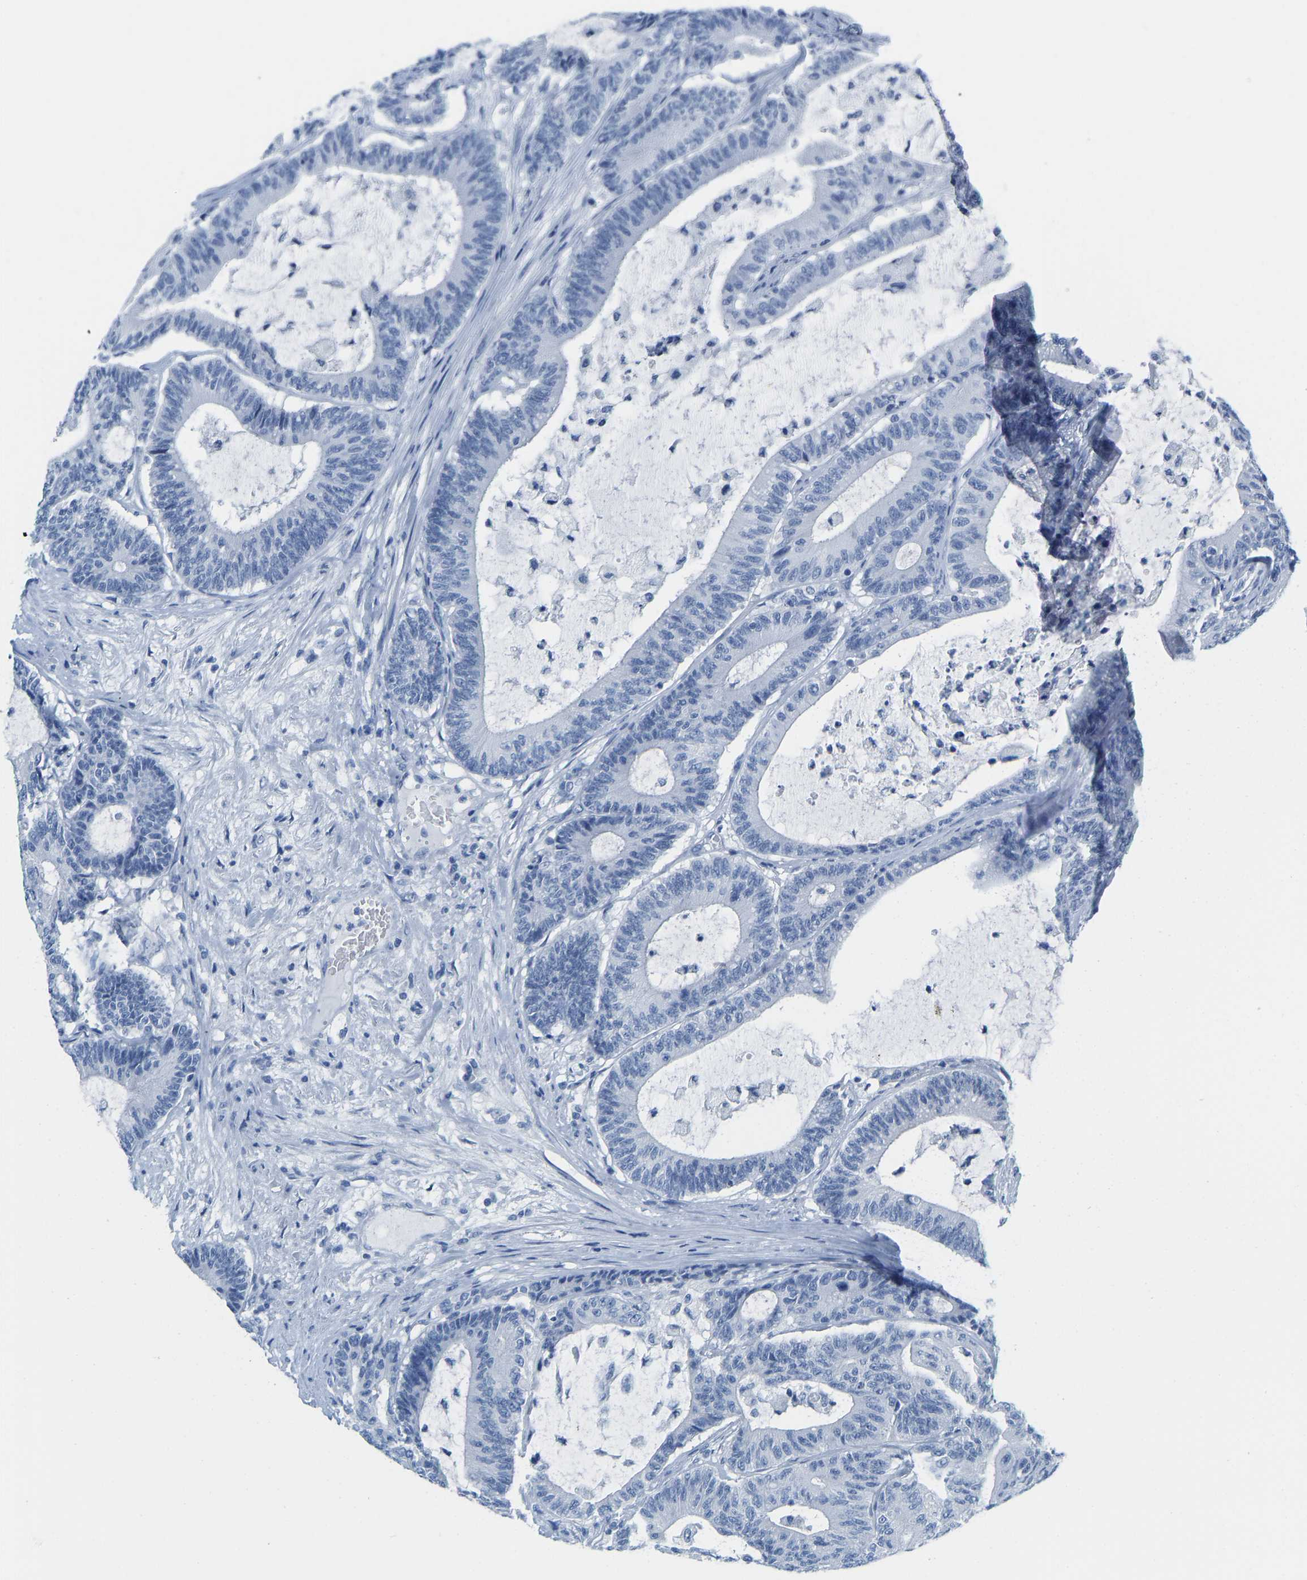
{"staining": {"intensity": "negative", "quantity": "none", "location": "none"}, "tissue": "colorectal cancer", "cell_type": "Tumor cells", "image_type": "cancer", "snomed": [{"axis": "morphology", "description": "Adenocarcinoma, NOS"}, {"axis": "topography", "description": "Colon"}], "caption": "DAB (3,3'-diaminobenzidine) immunohistochemical staining of adenocarcinoma (colorectal) displays no significant positivity in tumor cells. (Stains: DAB IHC with hematoxylin counter stain, Microscopy: brightfield microscopy at high magnification).", "gene": "SERPINB3", "patient": {"sex": "female", "age": 84}}